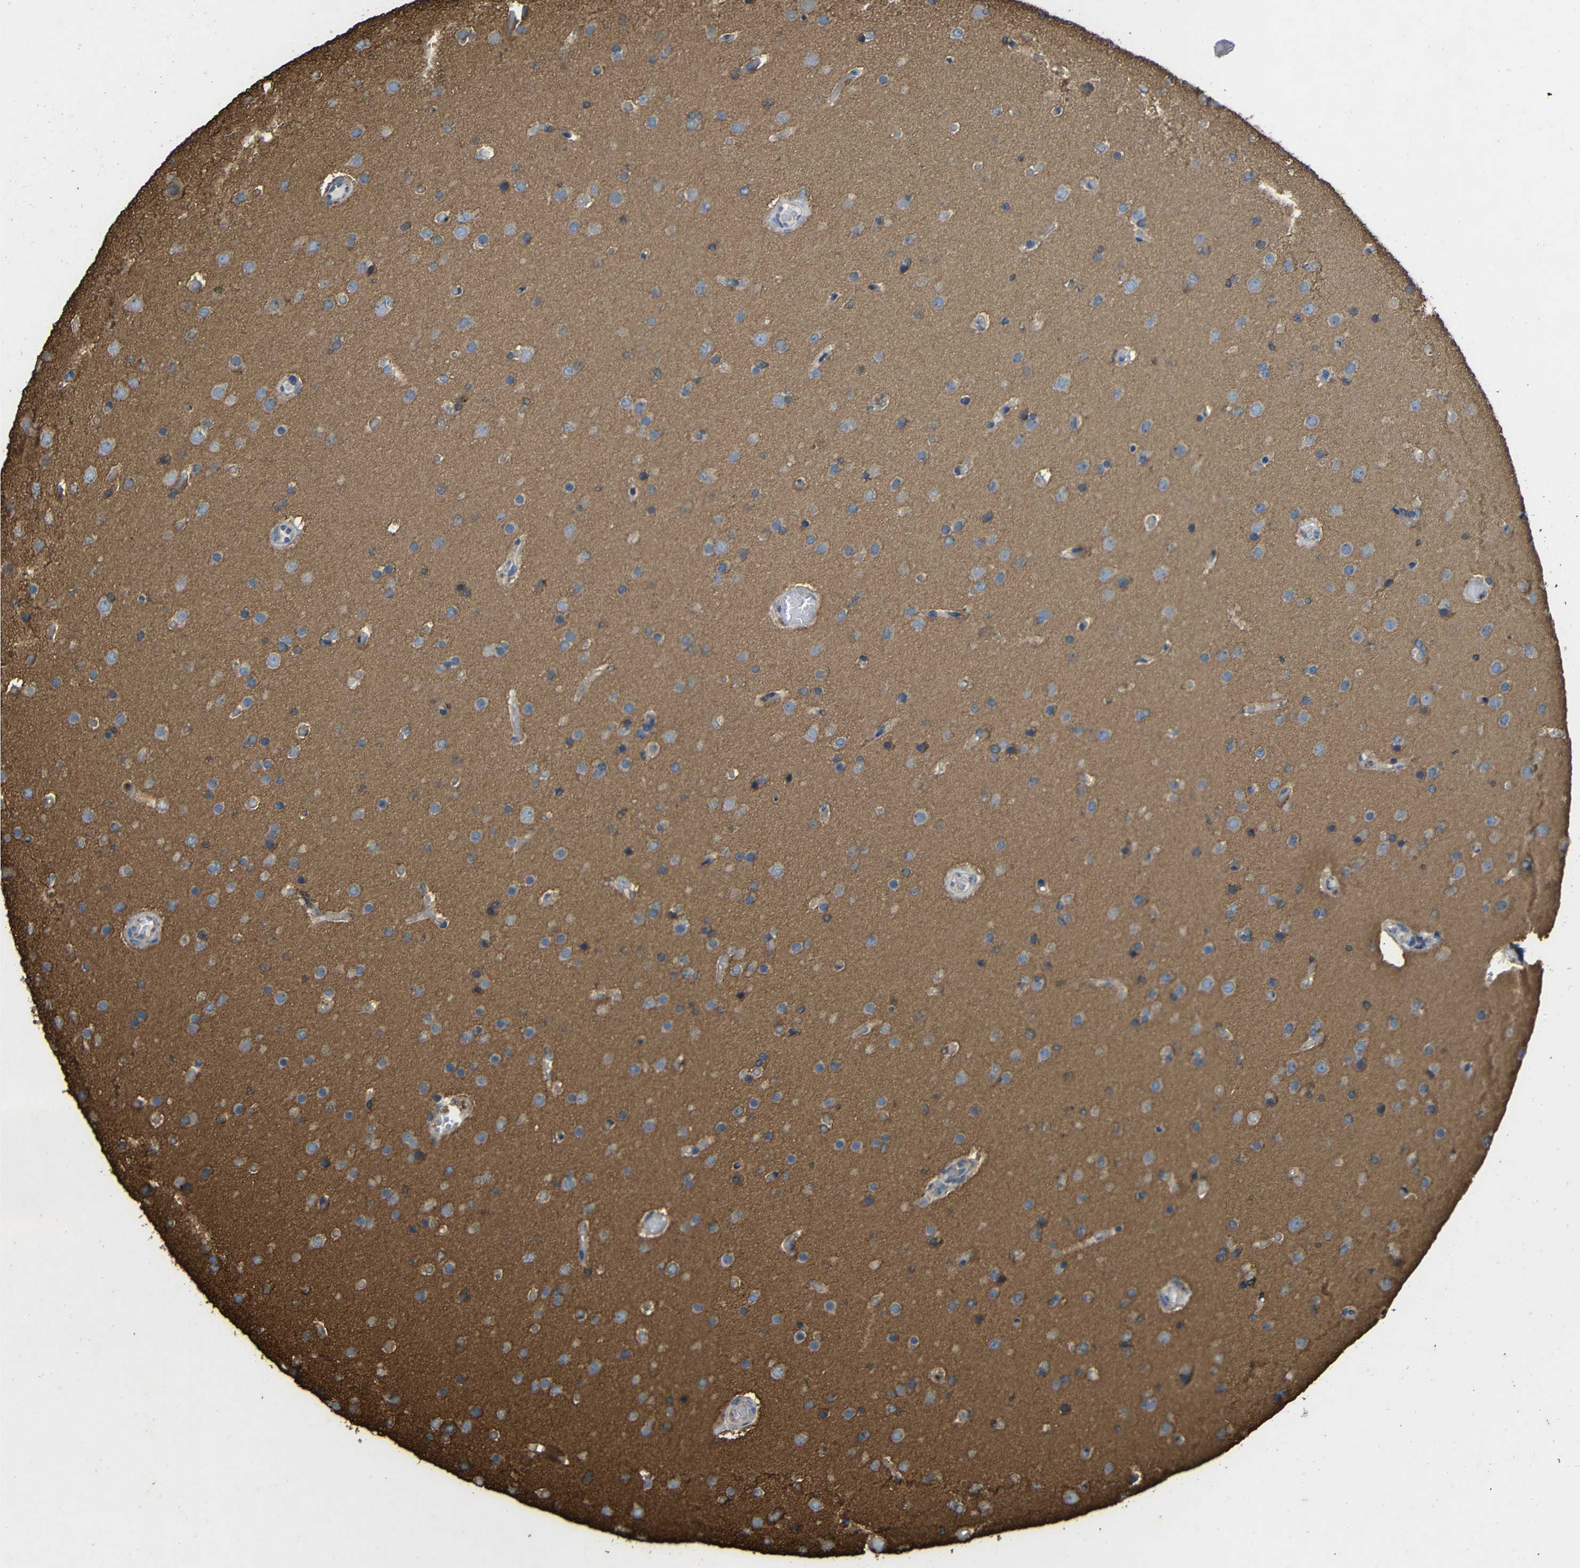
{"staining": {"intensity": "weak", "quantity": "25%-75%", "location": "cytoplasmic/membranous"}, "tissue": "glioma", "cell_type": "Tumor cells", "image_type": "cancer", "snomed": [{"axis": "morphology", "description": "Glioma, malignant, High grade"}, {"axis": "topography", "description": "Cerebral cortex"}], "caption": "A brown stain shows weak cytoplasmic/membranous positivity of a protein in glioma tumor cells. (DAB (3,3'-diaminobenzidine) = brown stain, brightfield microscopy at high magnification).", "gene": "TREM2", "patient": {"sex": "female", "age": 36}}